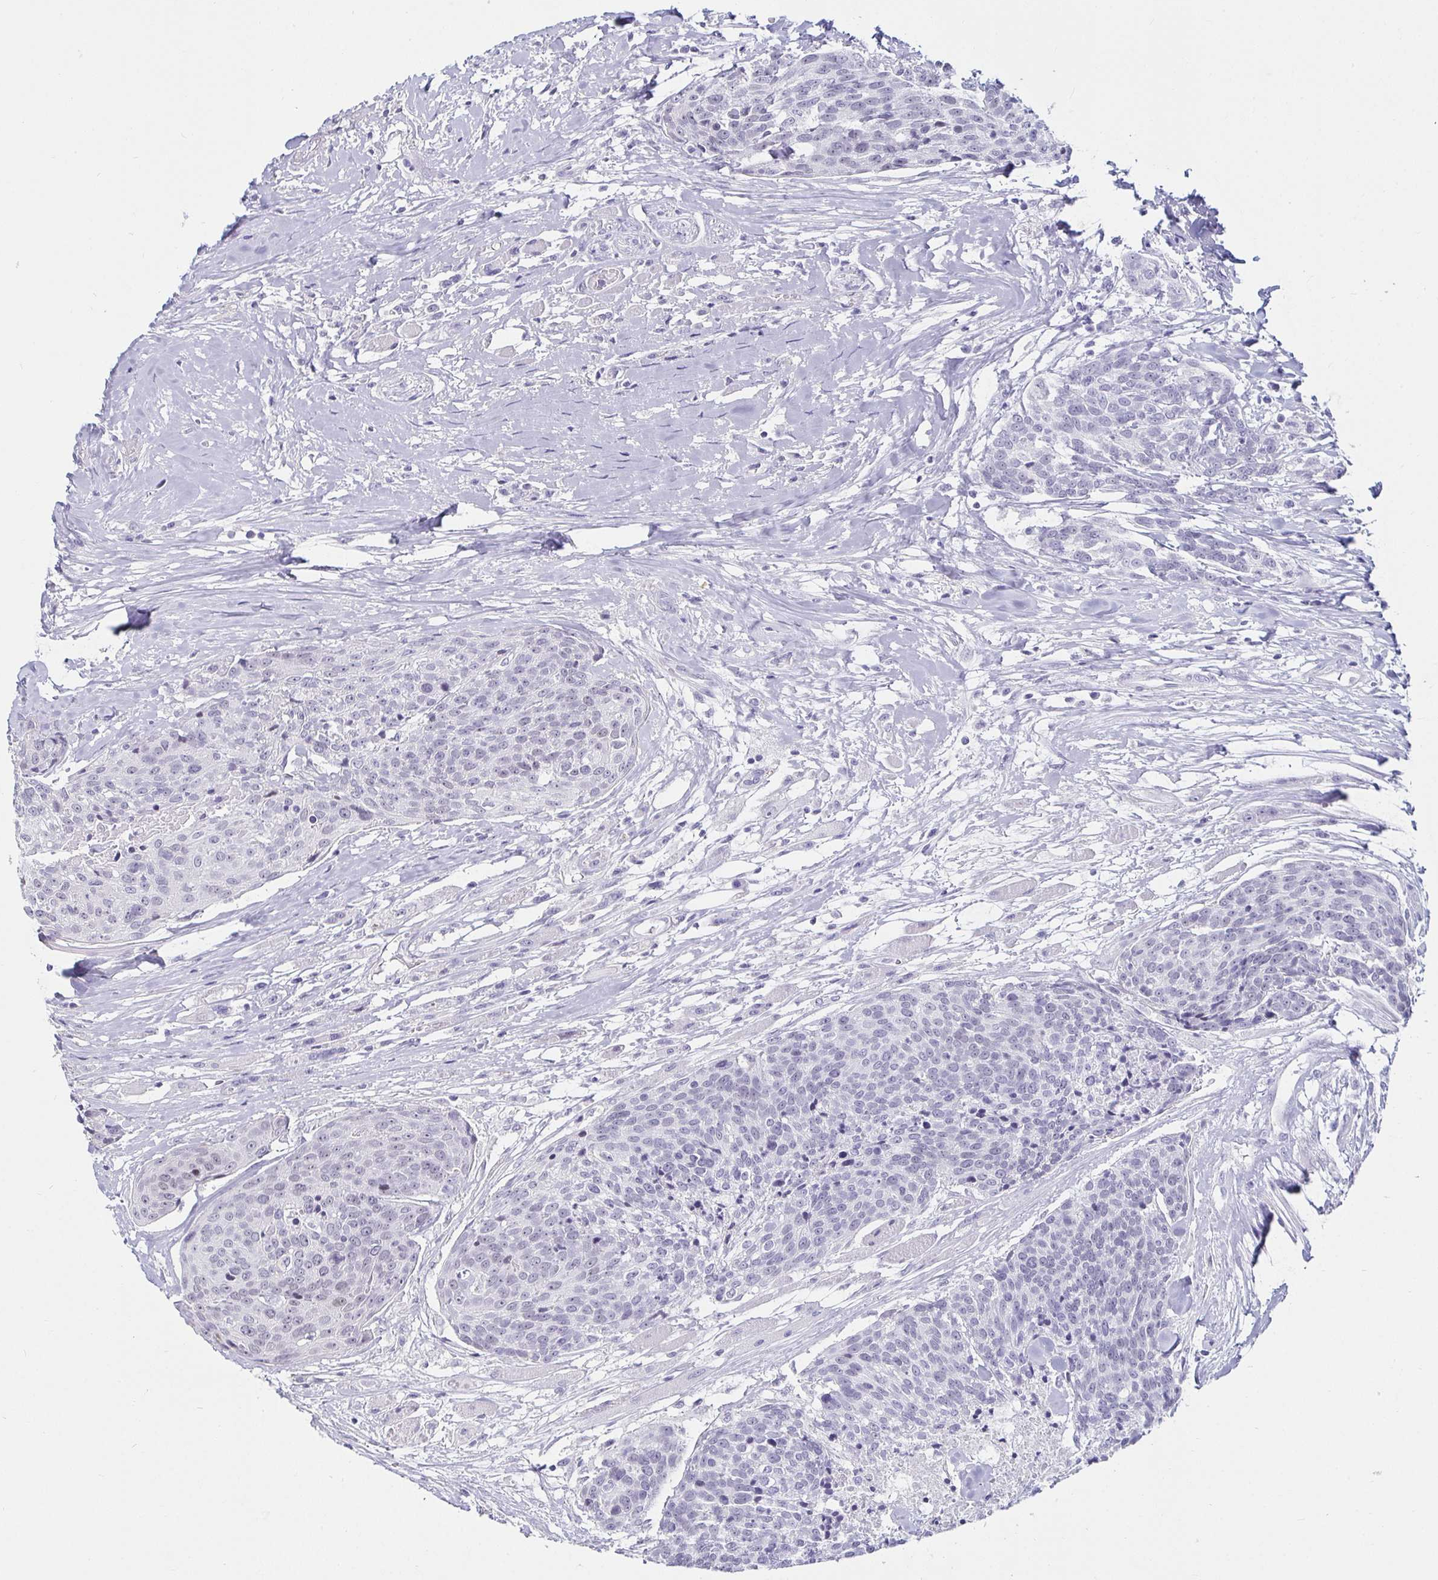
{"staining": {"intensity": "negative", "quantity": "none", "location": "none"}, "tissue": "head and neck cancer", "cell_type": "Tumor cells", "image_type": "cancer", "snomed": [{"axis": "morphology", "description": "Squamous cell carcinoma, NOS"}, {"axis": "topography", "description": "Oral tissue"}, {"axis": "topography", "description": "Head-Neck"}], "caption": "High magnification brightfield microscopy of squamous cell carcinoma (head and neck) stained with DAB (brown) and counterstained with hematoxylin (blue): tumor cells show no significant expression. (DAB immunohistochemistry (IHC), high magnification).", "gene": "MLH1", "patient": {"sex": "male", "age": 64}}